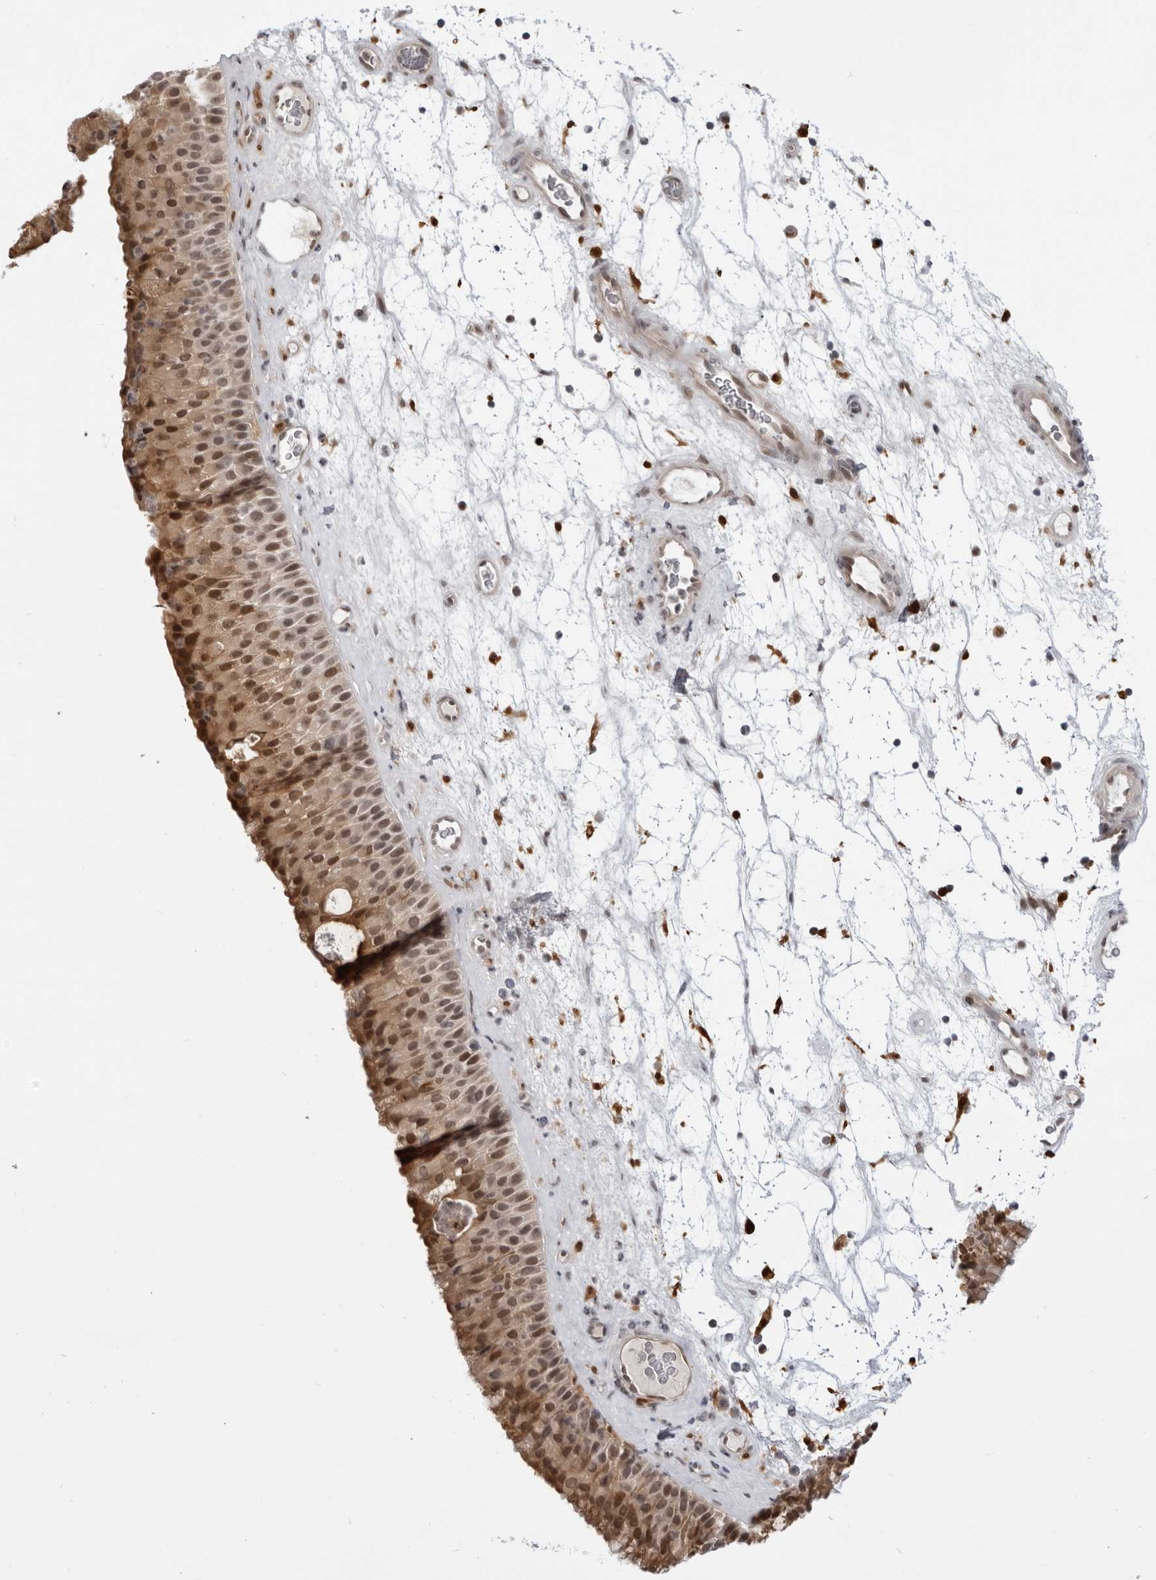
{"staining": {"intensity": "moderate", "quantity": "25%-75%", "location": "nuclear"}, "tissue": "nasopharynx", "cell_type": "Respiratory epithelial cells", "image_type": "normal", "snomed": [{"axis": "morphology", "description": "Normal tissue, NOS"}, {"axis": "topography", "description": "Nasopharynx"}], "caption": "This image demonstrates normal nasopharynx stained with immunohistochemistry (IHC) to label a protein in brown. The nuclear of respiratory epithelial cells show moderate positivity for the protein. Nuclei are counter-stained blue.", "gene": "SRGAP2", "patient": {"sex": "male", "age": 64}}